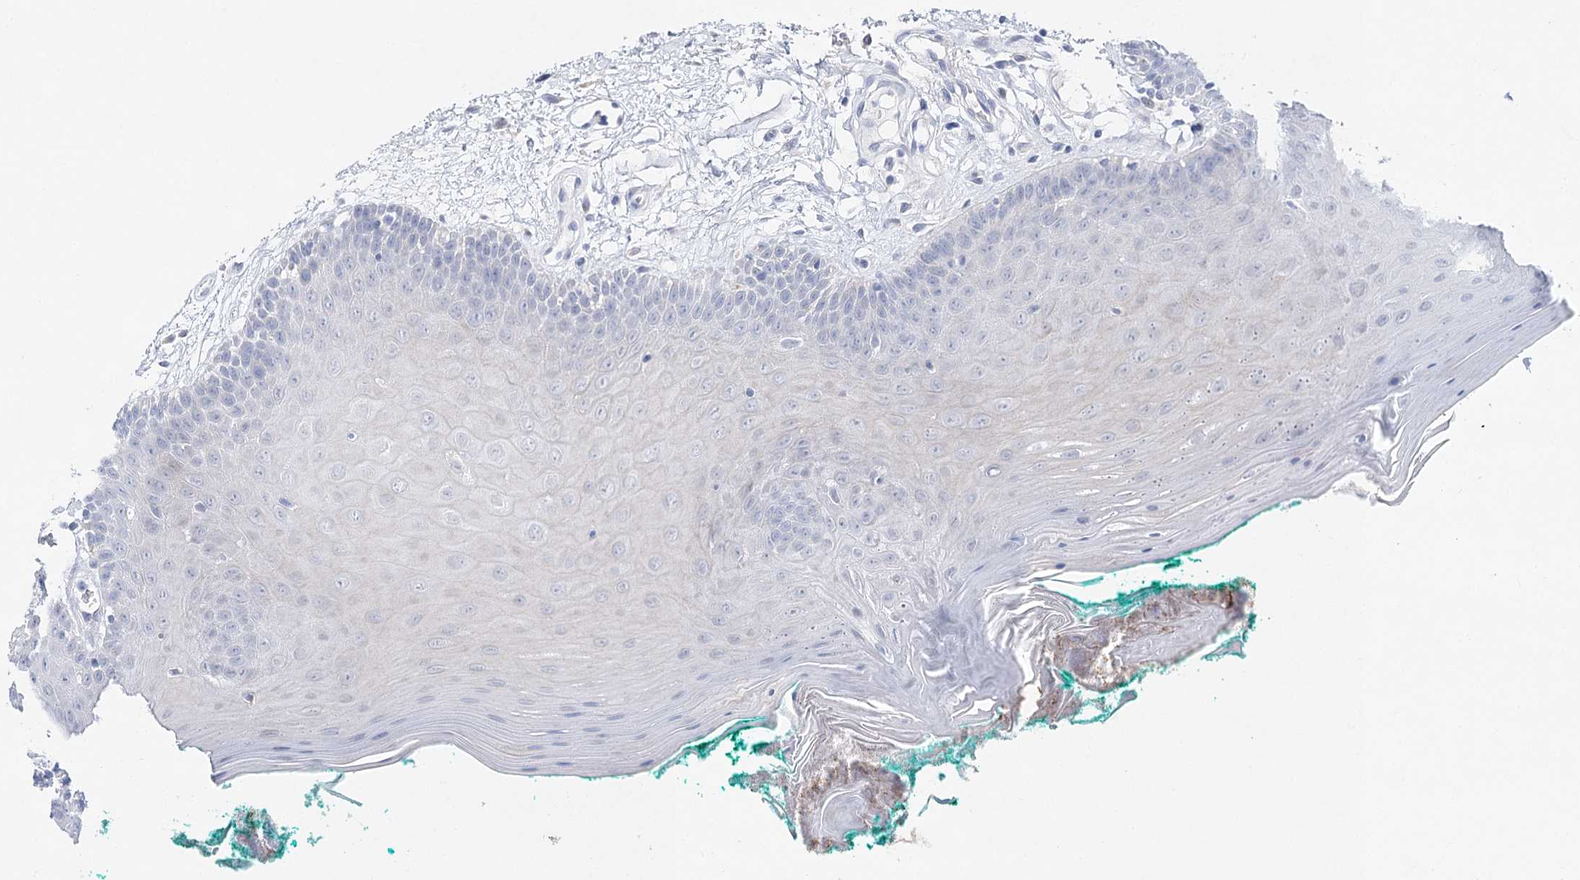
{"staining": {"intensity": "negative", "quantity": "none", "location": "none"}, "tissue": "oral mucosa", "cell_type": "Squamous epithelial cells", "image_type": "normal", "snomed": [{"axis": "morphology", "description": "Normal tissue, NOS"}, {"axis": "topography", "description": "Skeletal muscle"}, {"axis": "topography", "description": "Oral tissue"}], "caption": "An IHC photomicrograph of normal oral mucosa is shown. There is no staining in squamous epithelial cells of oral mucosa.", "gene": "BPHL", "patient": {"sex": "male", "age": 58}}